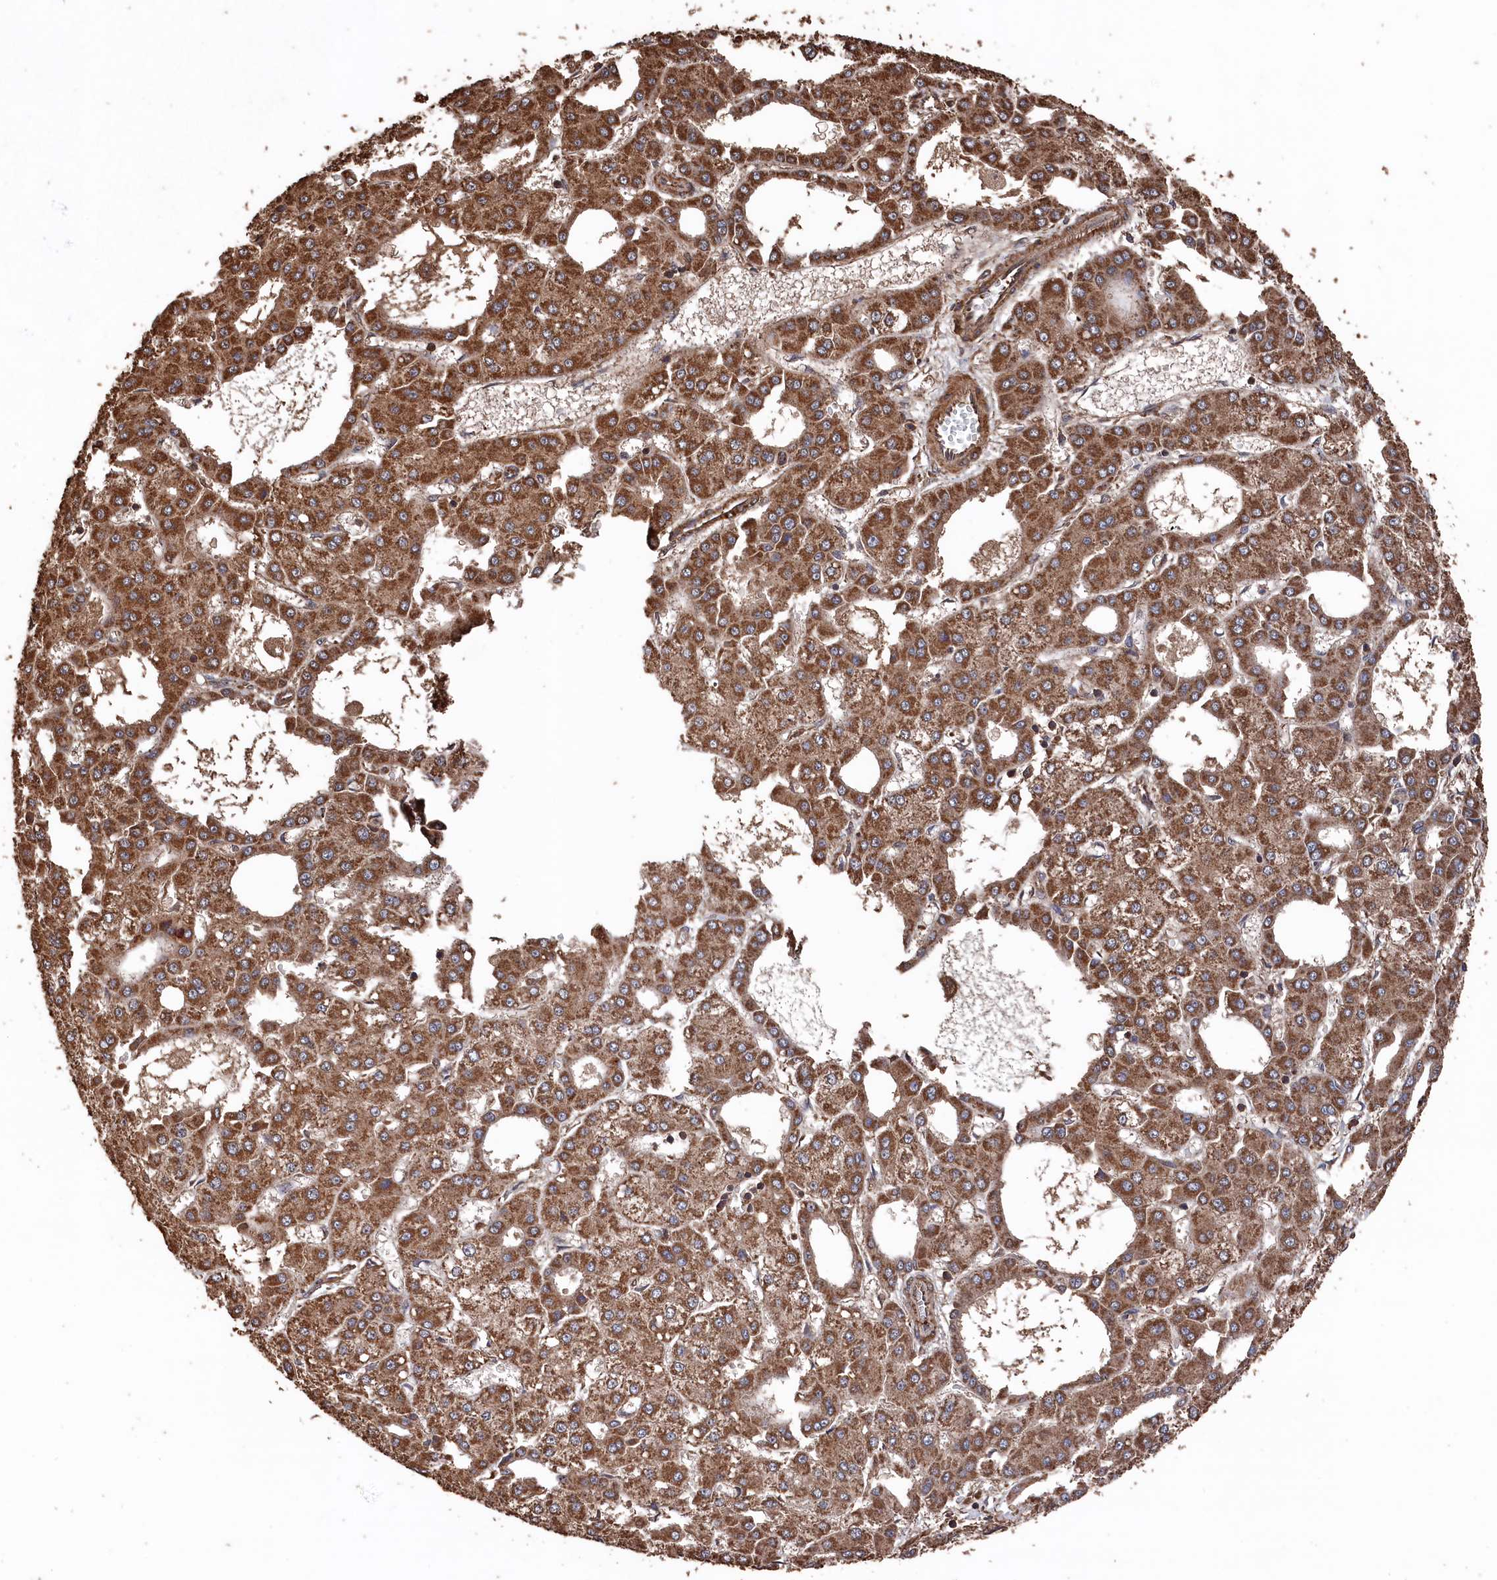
{"staining": {"intensity": "moderate", "quantity": ">75%", "location": "cytoplasmic/membranous"}, "tissue": "liver cancer", "cell_type": "Tumor cells", "image_type": "cancer", "snomed": [{"axis": "morphology", "description": "Carcinoma, Hepatocellular, NOS"}, {"axis": "topography", "description": "Liver"}], "caption": "A brown stain shows moderate cytoplasmic/membranous staining of a protein in human liver hepatocellular carcinoma tumor cells. Using DAB (brown) and hematoxylin (blue) stains, captured at high magnification using brightfield microscopy.", "gene": "SNX33", "patient": {"sex": "male", "age": 47}}